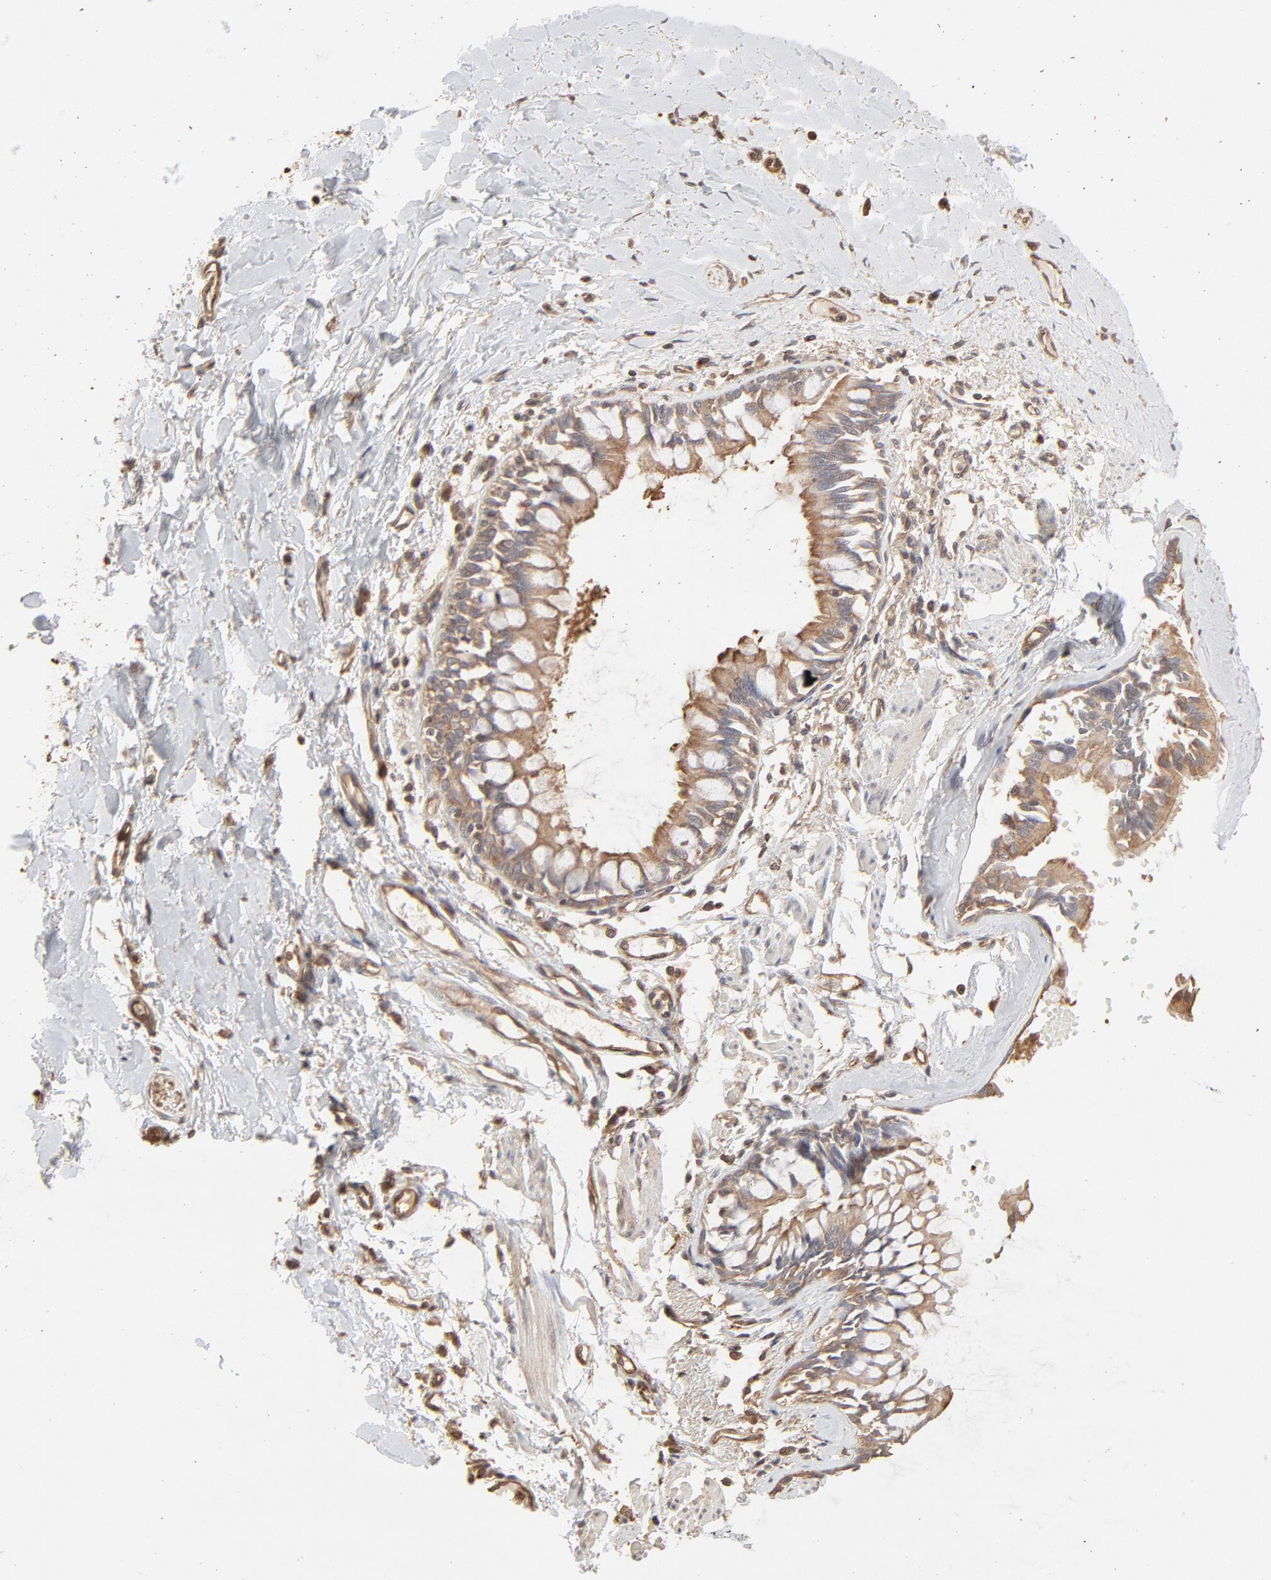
{"staining": {"intensity": "moderate", "quantity": ">75%", "location": "cytoplasmic/membranous"}, "tissue": "bronchus", "cell_type": "Respiratory epithelial cells", "image_type": "normal", "snomed": [{"axis": "morphology", "description": "Normal tissue, NOS"}, {"axis": "topography", "description": "Bronchus"}, {"axis": "topography", "description": "Lung"}], "caption": "This photomicrograph reveals immunohistochemistry staining of unremarkable human bronchus, with medium moderate cytoplasmic/membranous positivity in about >75% of respiratory epithelial cells.", "gene": "PPP2CA", "patient": {"sex": "female", "age": 56}}